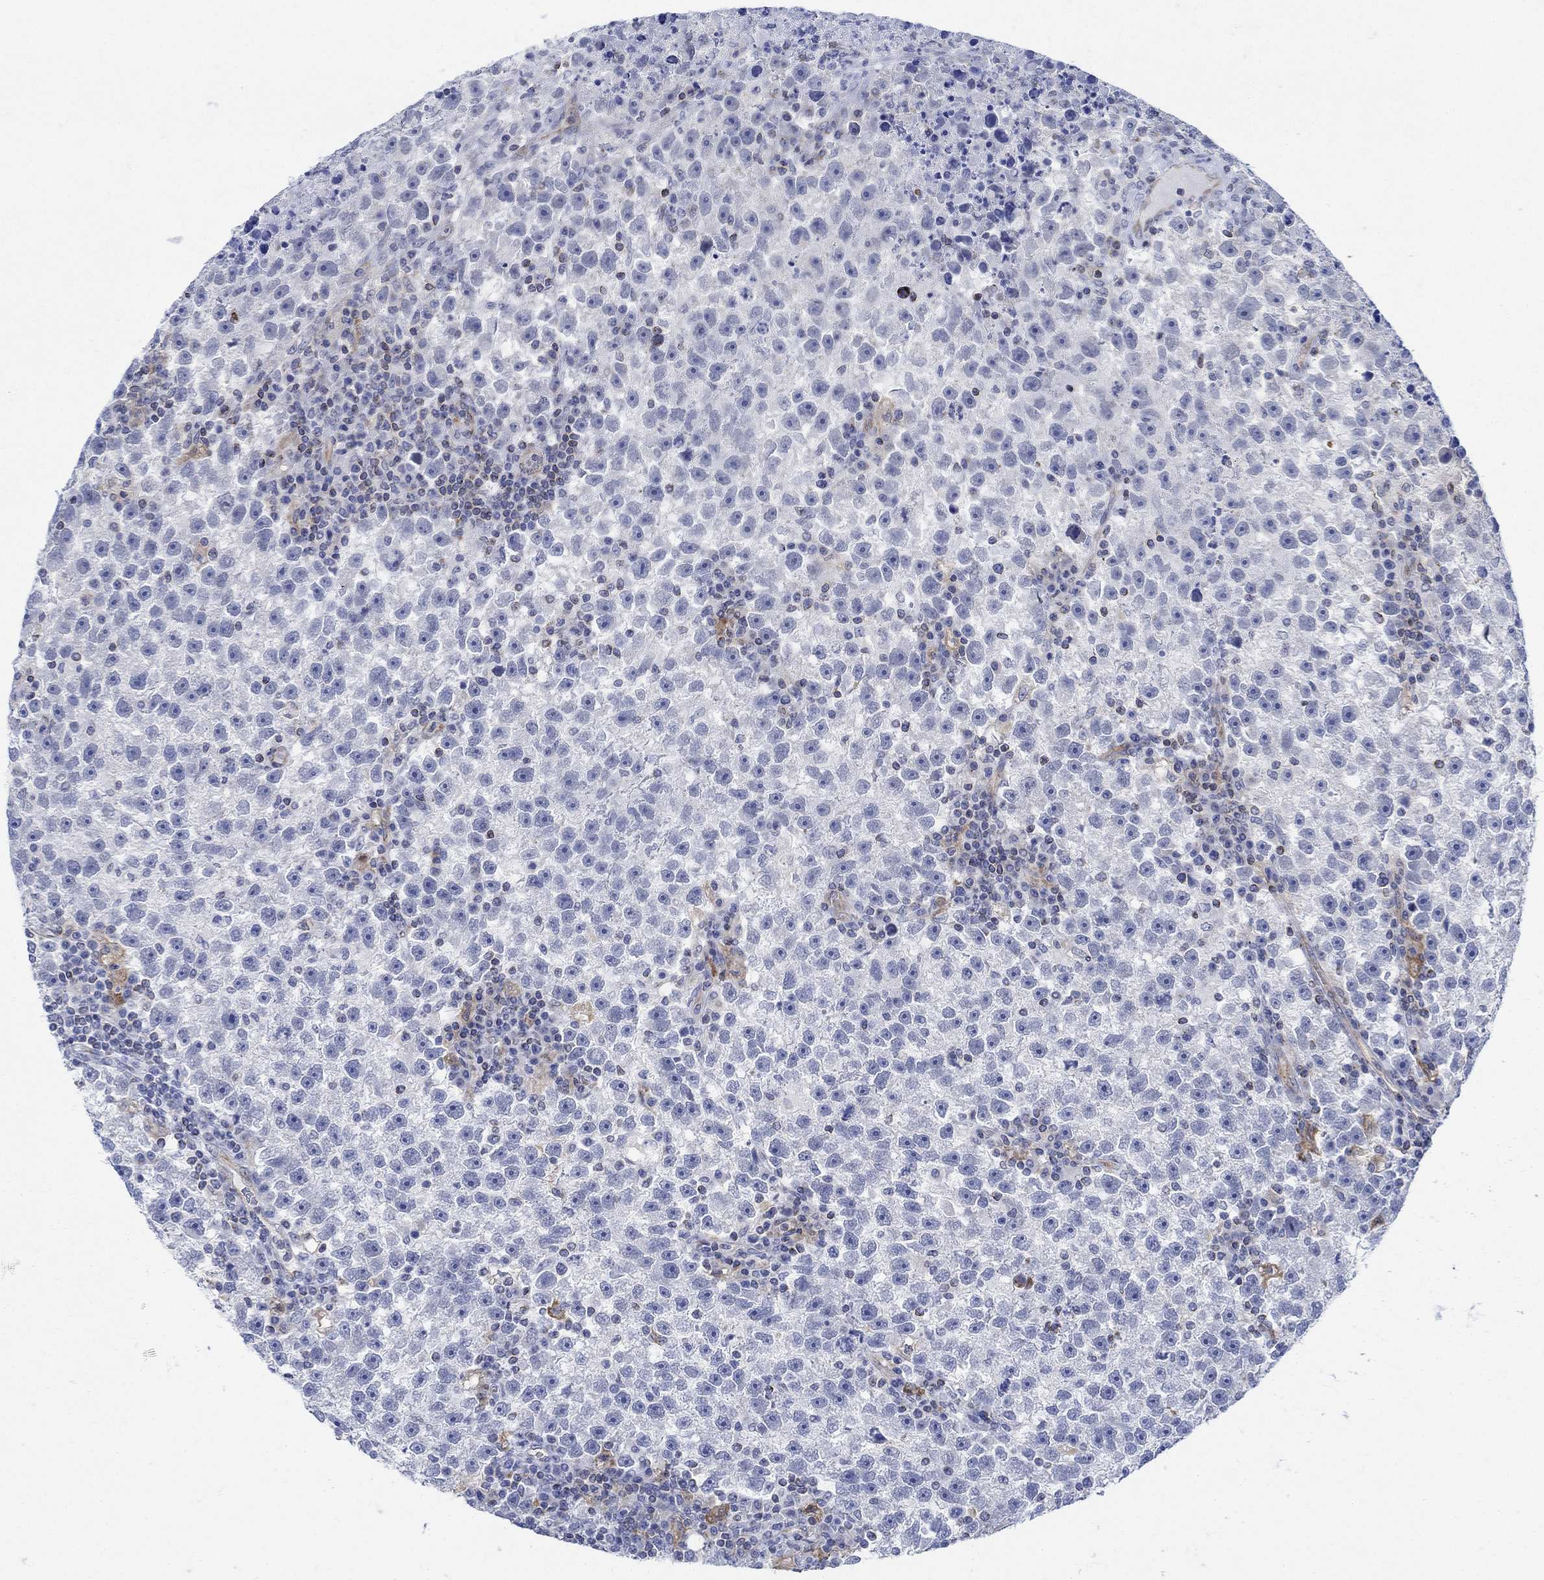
{"staining": {"intensity": "negative", "quantity": "none", "location": "none"}, "tissue": "testis cancer", "cell_type": "Tumor cells", "image_type": "cancer", "snomed": [{"axis": "morphology", "description": "Seminoma, NOS"}, {"axis": "topography", "description": "Testis"}], "caption": "Tumor cells show no significant expression in testis seminoma.", "gene": "PHF21B", "patient": {"sex": "male", "age": 47}}